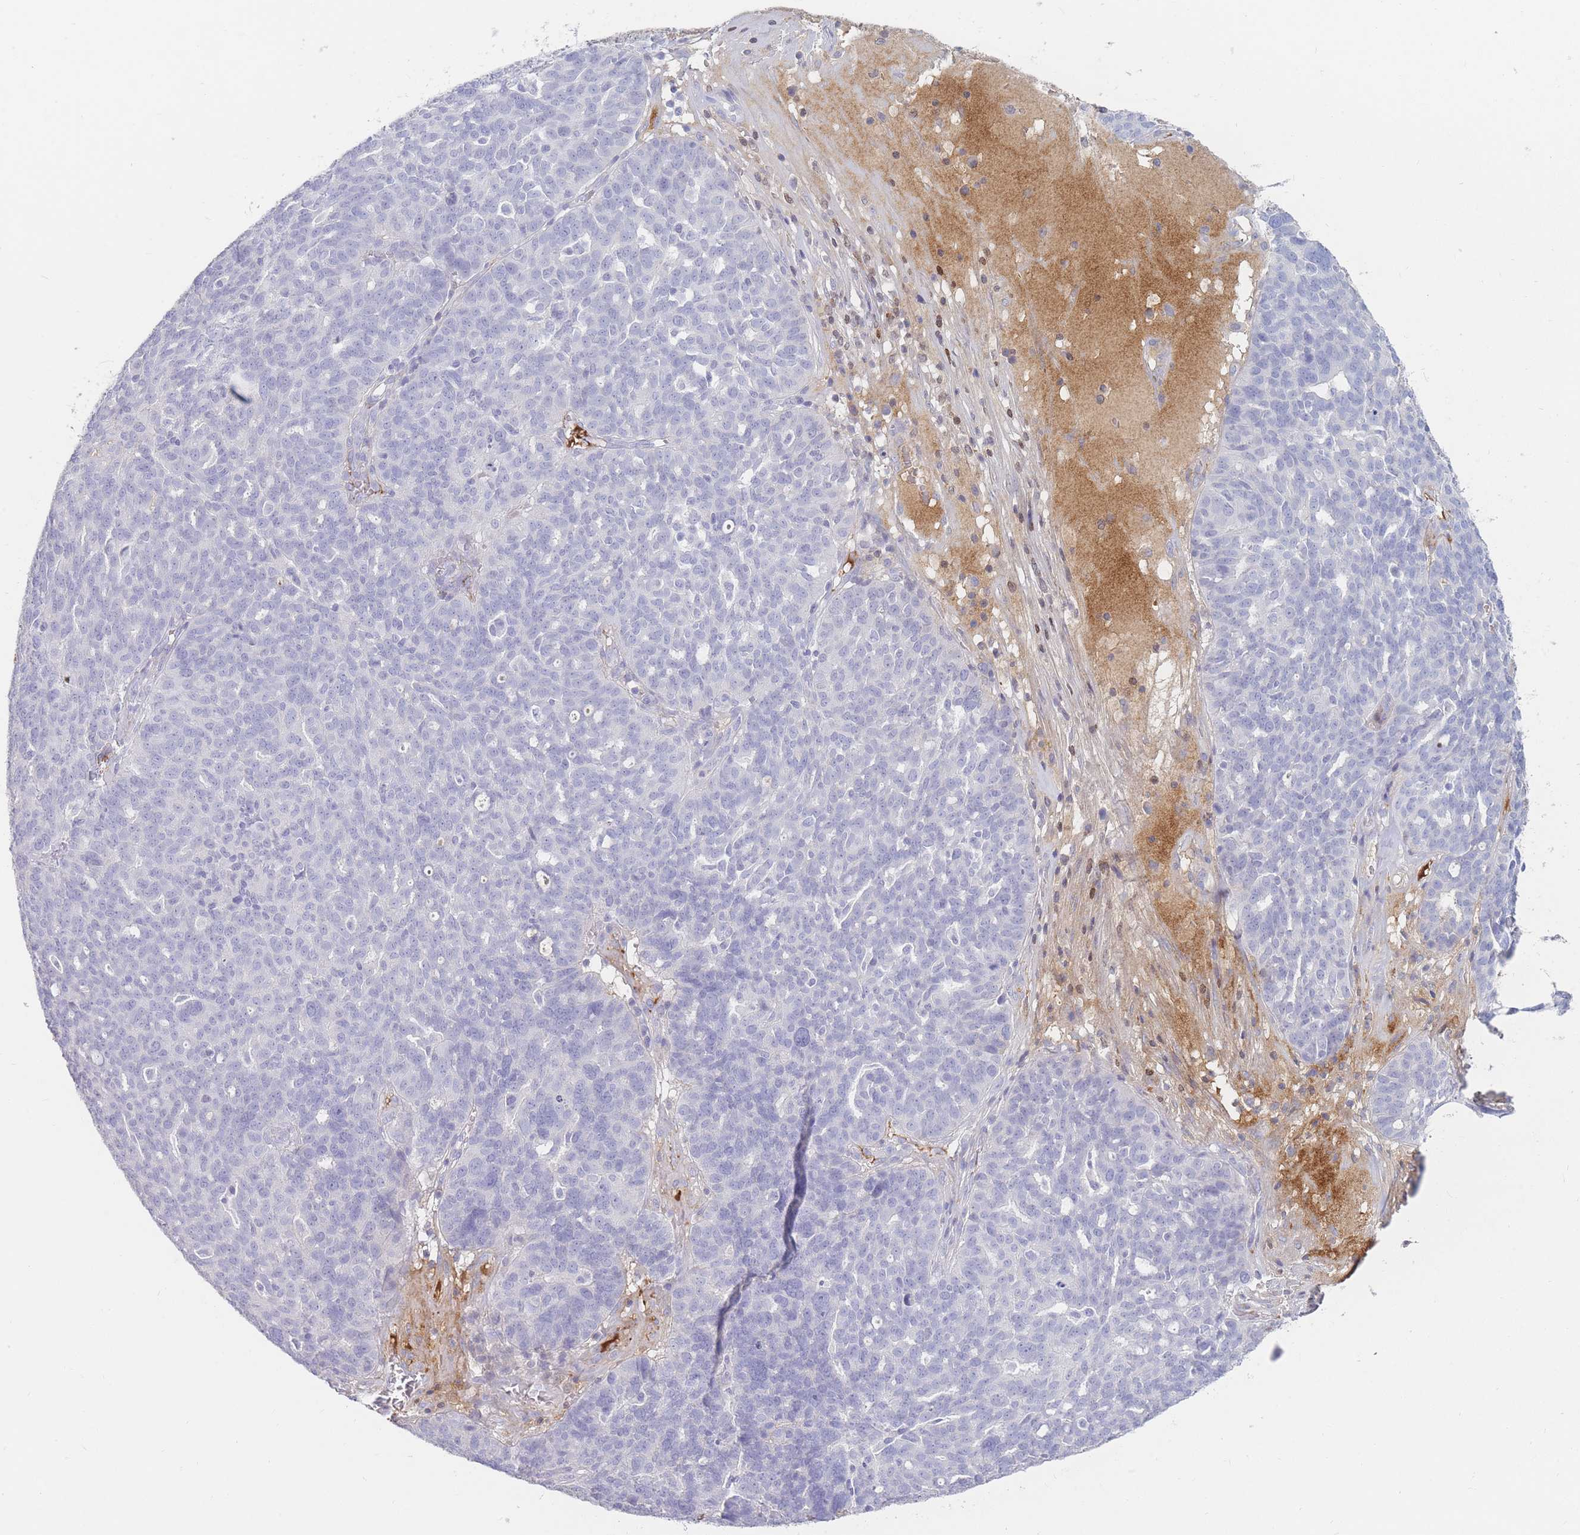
{"staining": {"intensity": "negative", "quantity": "none", "location": "none"}, "tissue": "ovarian cancer", "cell_type": "Tumor cells", "image_type": "cancer", "snomed": [{"axis": "morphology", "description": "Cystadenocarcinoma, serous, NOS"}, {"axis": "topography", "description": "Ovary"}], "caption": "This is an immunohistochemistry image of ovarian serous cystadenocarcinoma. There is no positivity in tumor cells.", "gene": "PRG4", "patient": {"sex": "female", "age": 59}}